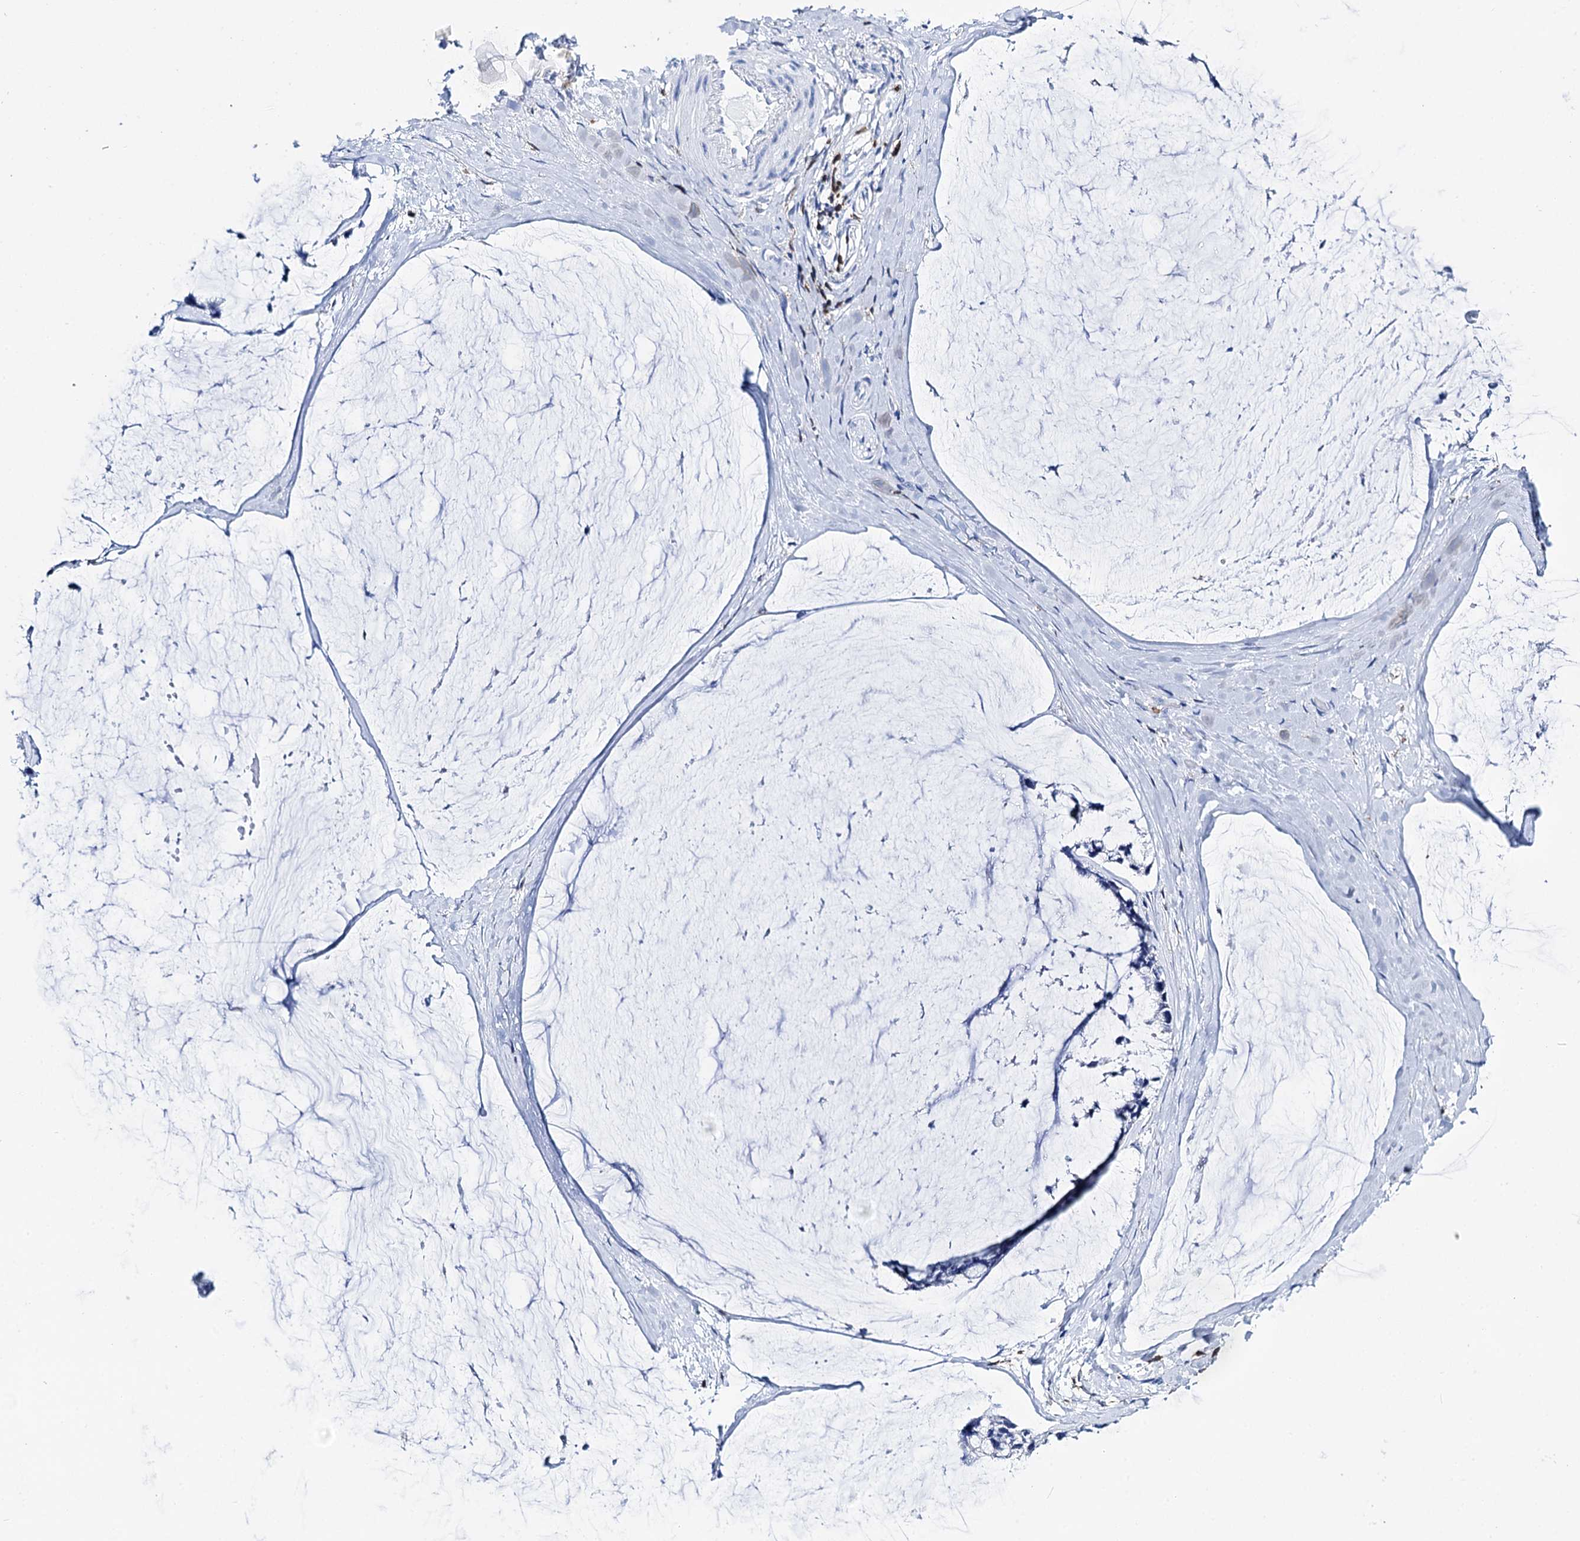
{"staining": {"intensity": "negative", "quantity": "none", "location": "none"}, "tissue": "ovarian cancer", "cell_type": "Tumor cells", "image_type": "cancer", "snomed": [{"axis": "morphology", "description": "Cystadenocarcinoma, mucinous, NOS"}, {"axis": "topography", "description": "Ovary"}], "caption": "An immunohistochemistry micrograph of ovarian cancer is shown. There is no staining in tumor cells of ovarian cancer. (DAB (3,3'-diaminobenzidine) IHC, high magnification).", "gene": "DEF6", "patient": {"sex": "female", "age": 39}}